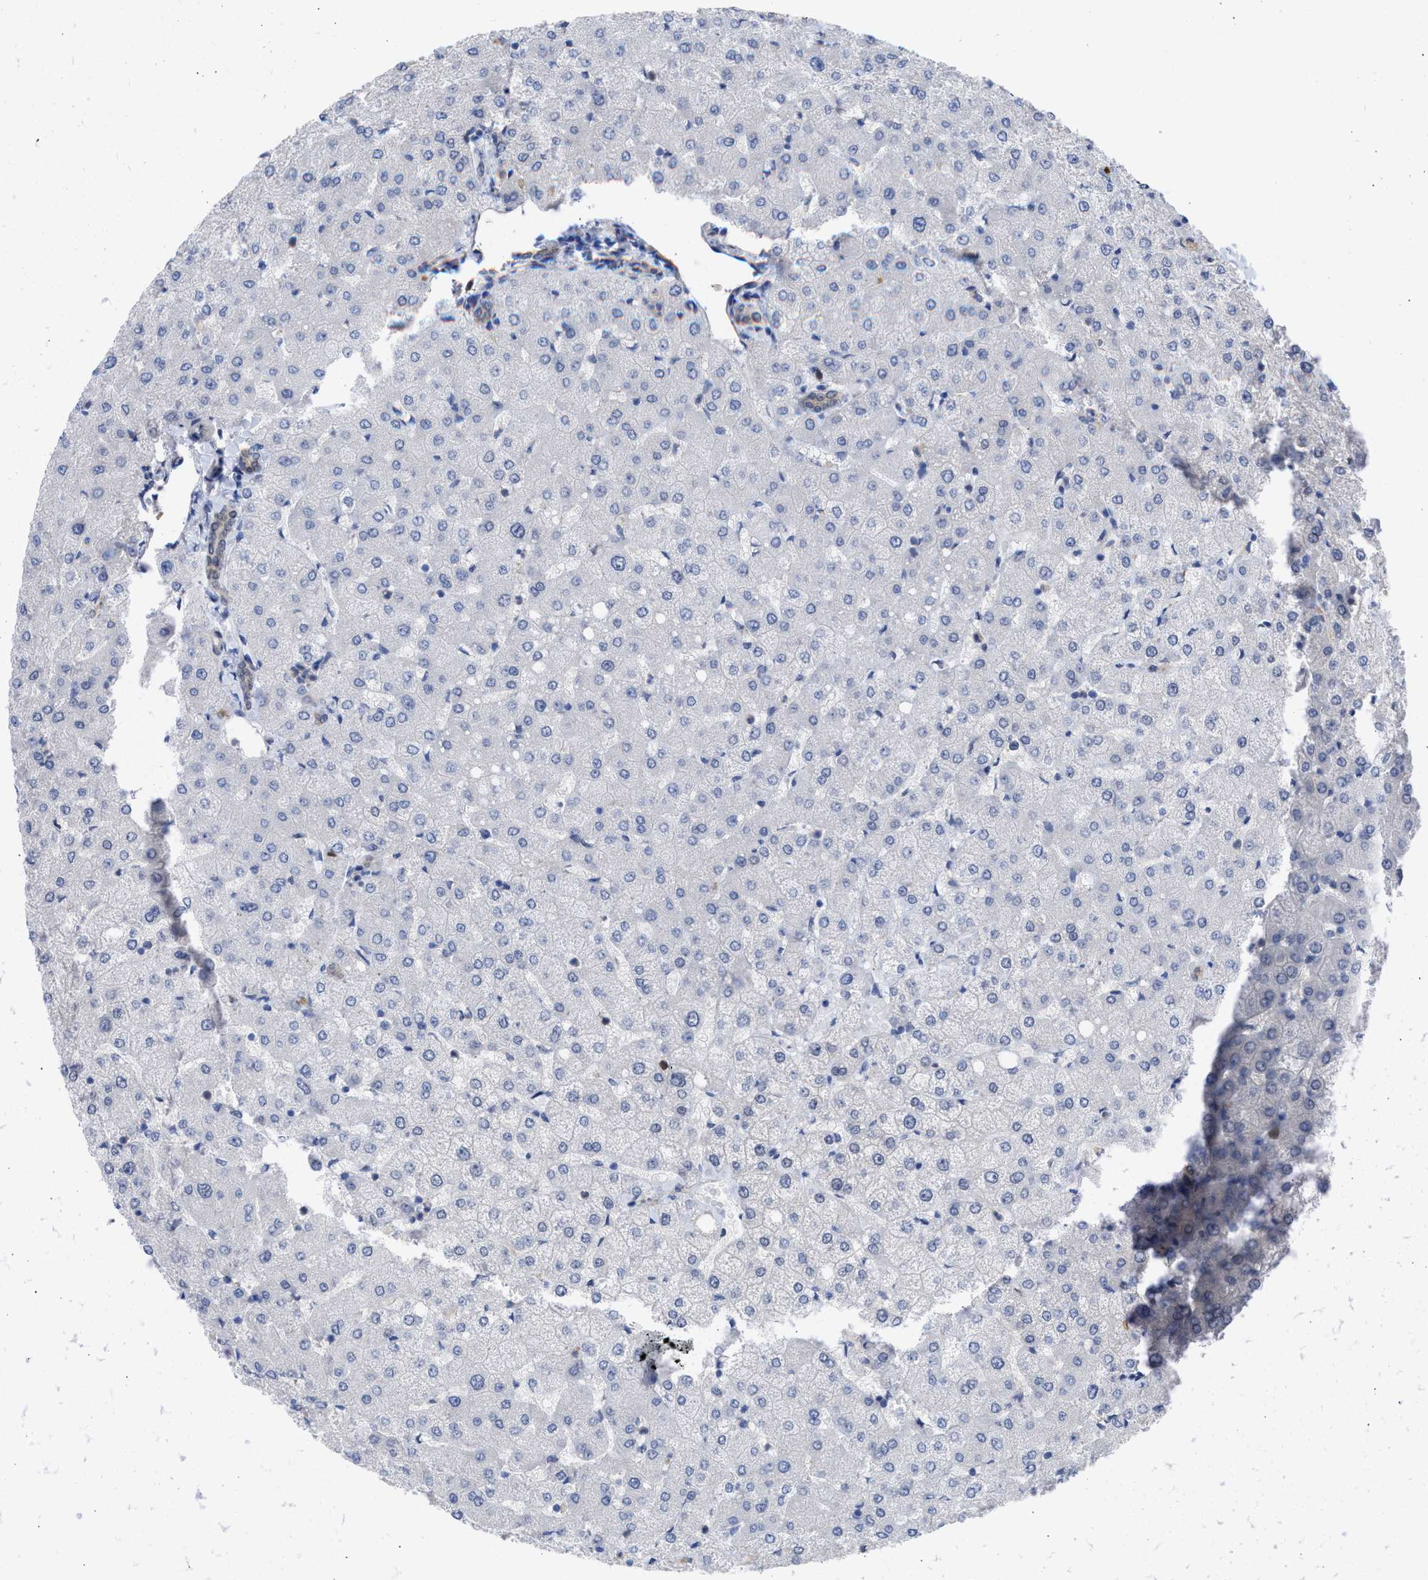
{"staining": {"intensity": "weak", "quantity": ">75%", "location": "cytoplasmic/membranous"}, "tissue": "liver", "cell_type": "Cholangiocytes", "image_type": "normal", "snomed": [{"axis": "morphology", "description": "Normal tissue, NOS"}, {"axis": "topography", "description": "Liver"}], "caption": "Protein expression by IHC exhibits weak cytoplasmic/membranous positivity in about >75% of cholangiocytes in benign liver.", "gene": "THRA", "patient": {"sex": "female", "age": 54}}